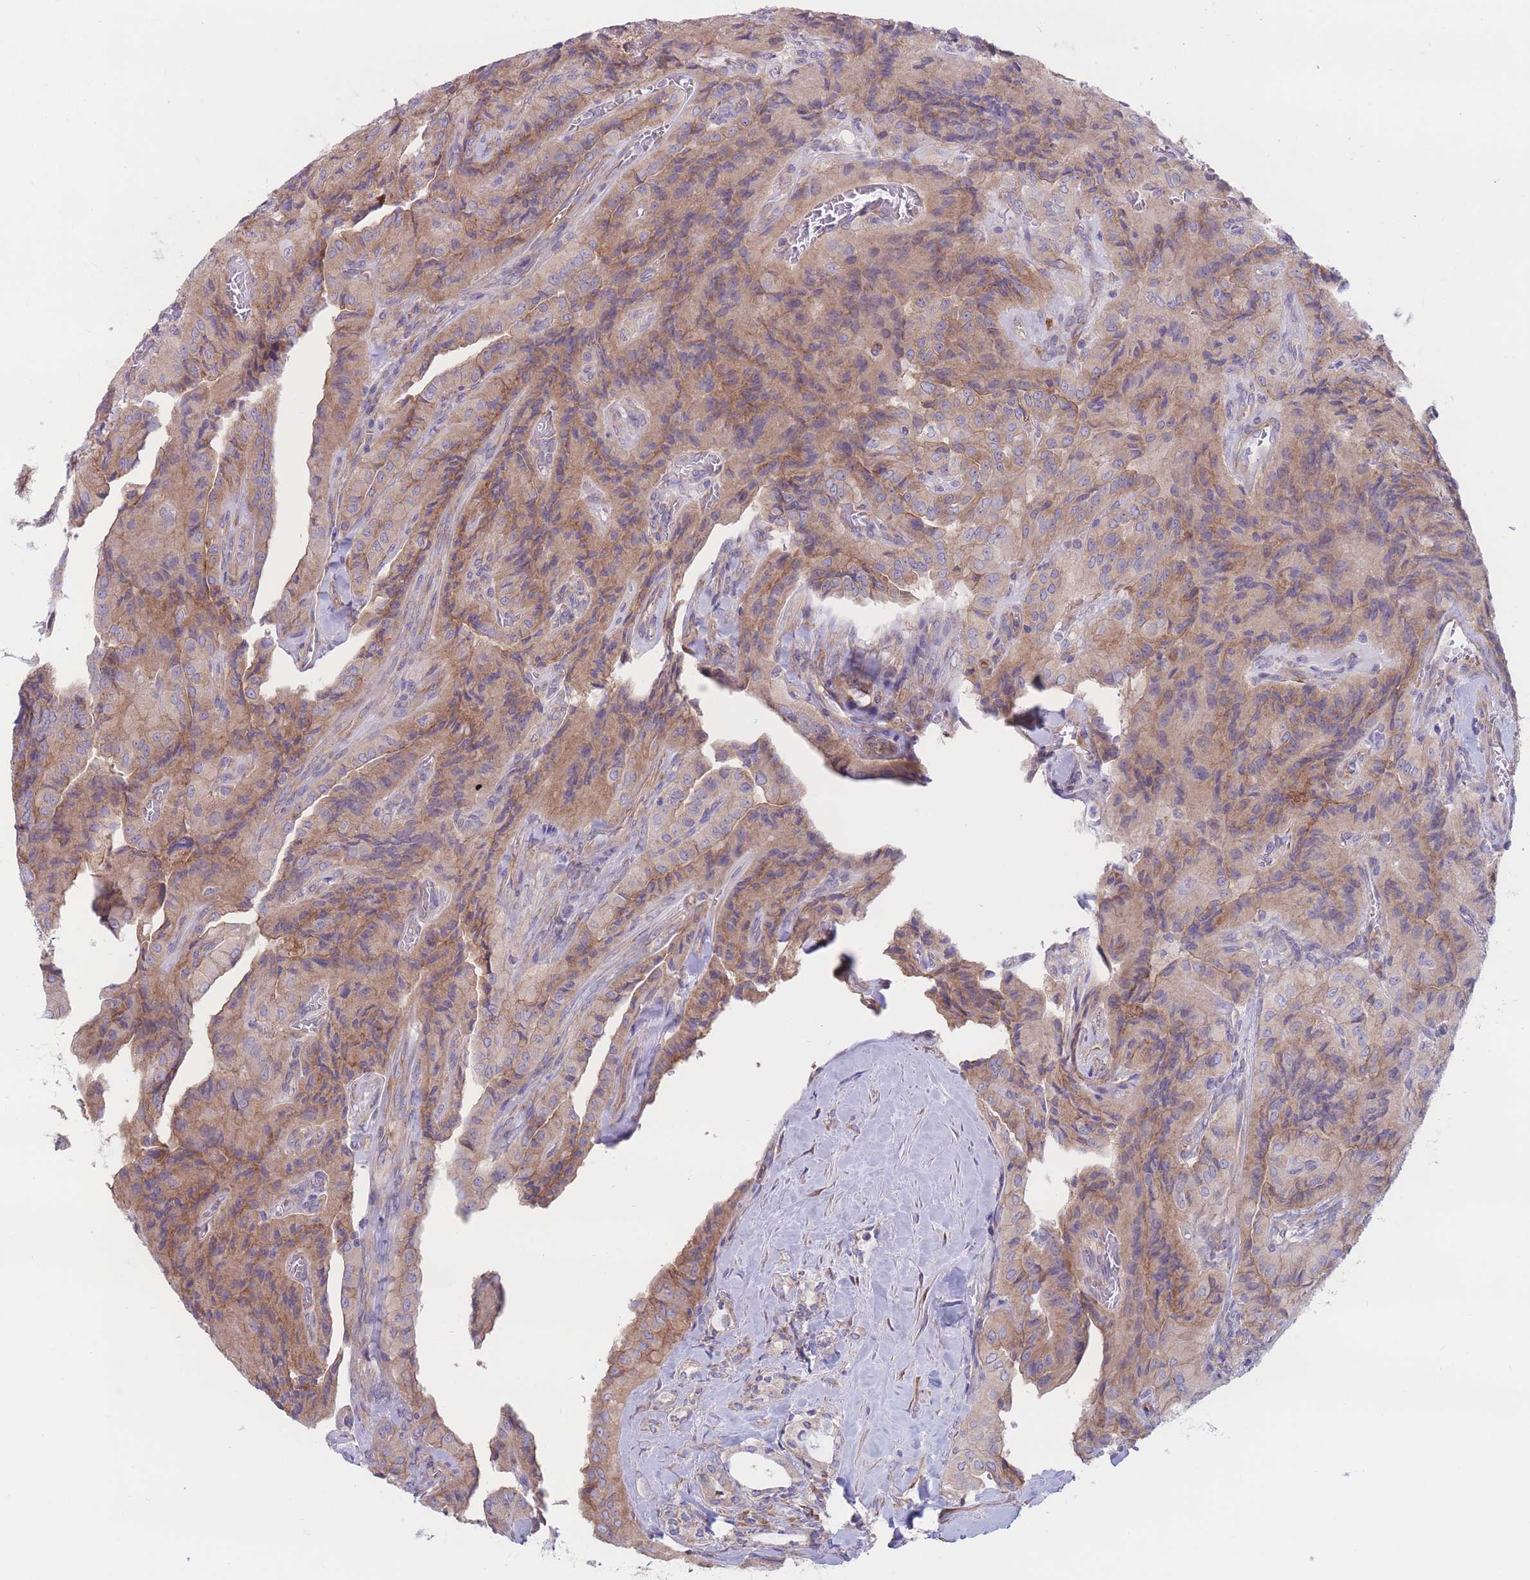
{"staining": {"intensity": "moderate", "quantity": ">75%", "location": "cytoplasmic/membranous"}, "tissue": "thyroid cancer", "cell_type": "Tumor cells", "image_type": "cancer", "snomed": [{"axis": "morphology", "description": "Normal tissue, NOS"}, {"axis": "morphology", "description": "Papillary adenocarcinoma, NOS"}, {"axis": "topography", "description": "Thyroid gland"}], "caption": "Thyroid cancer stained with DAB (3,3'-diaminobenzidine) immunohistochemistry (IHC) demonstrates medium levels of moderate cytoplasmic/membranous expression in about >75% of tumor cells.", "gene": "RPL8", "patient": {"sex": "female", "age": 59}}